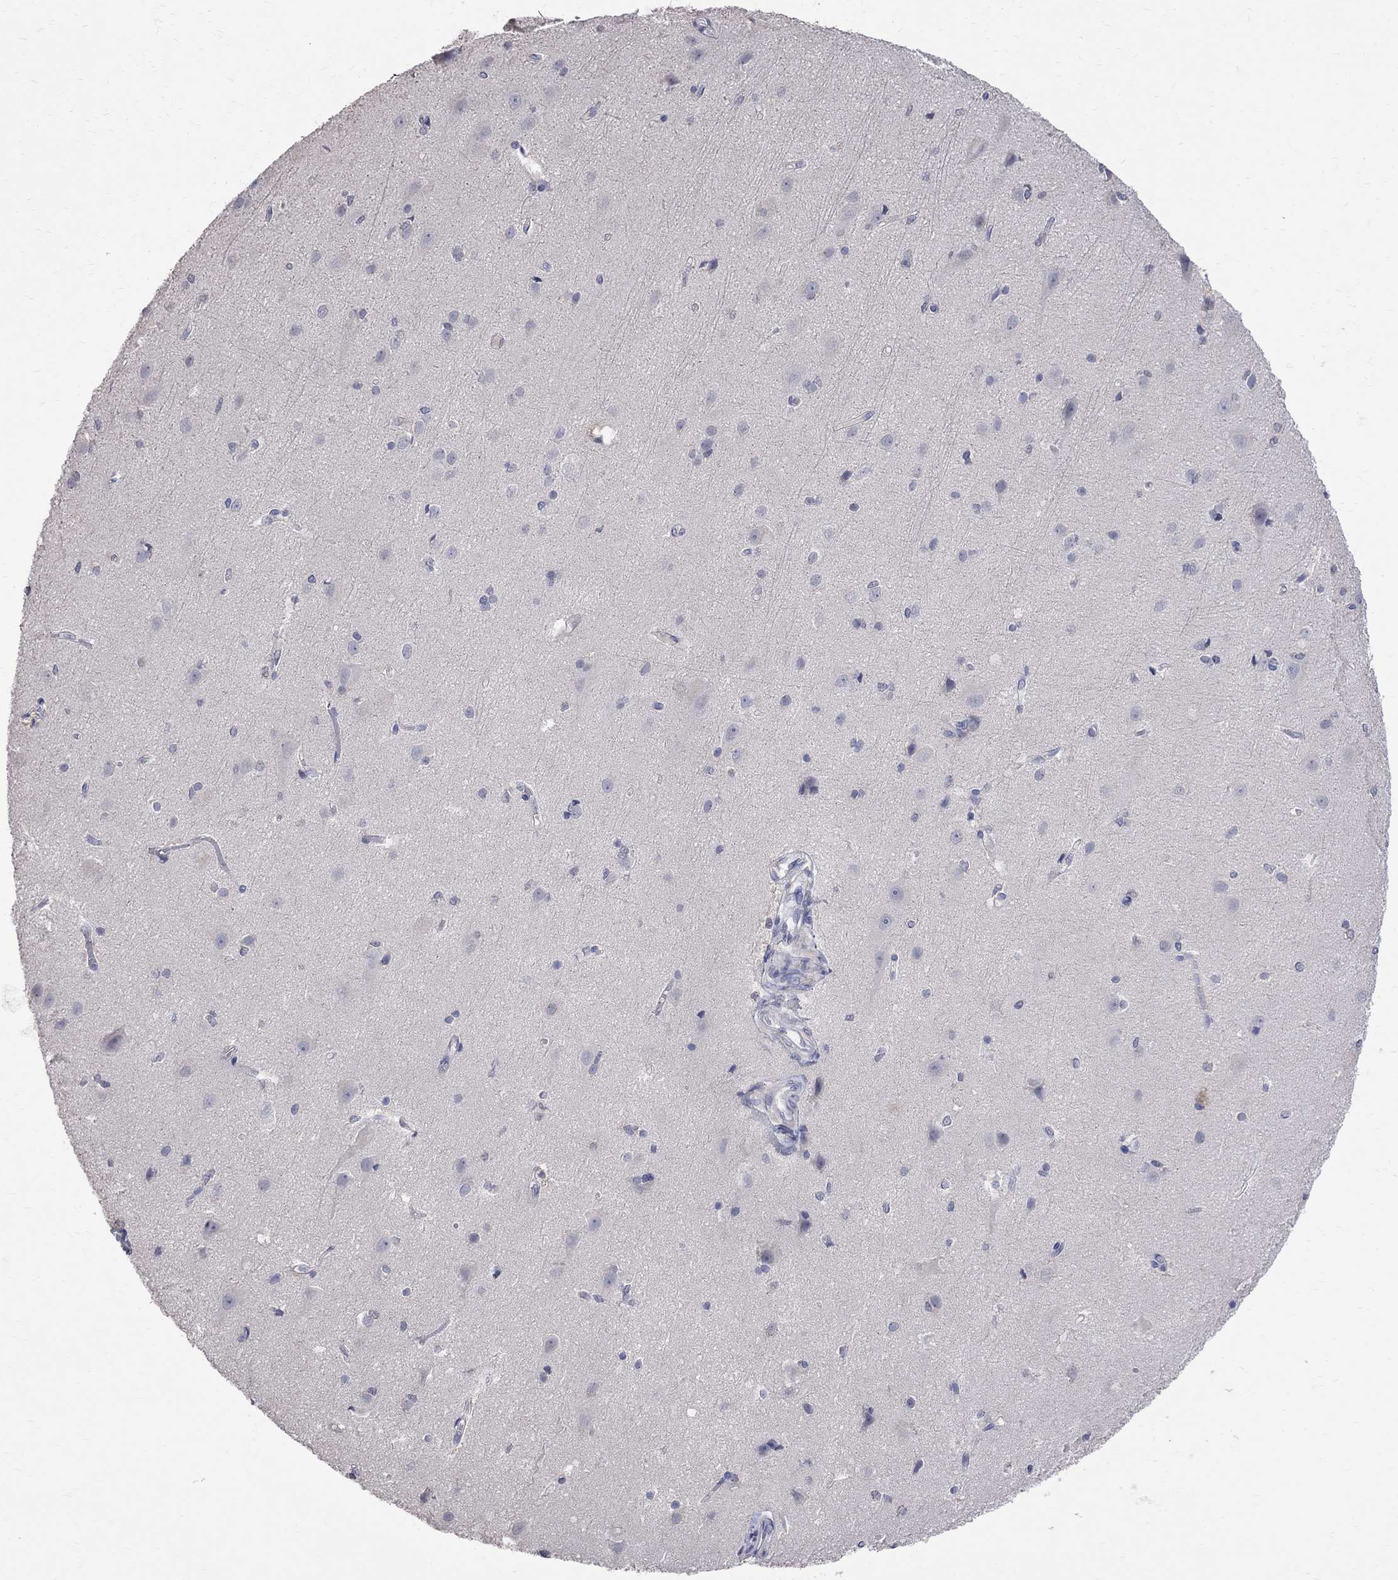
{"staining": {"intensity": "negative", "quantity": "none", "location": "none"}, "tissue": "cerebral cortex", "cell_type": "Endothelial cells", "image_type": "normal", "snomed": [{"axis": "morphology", "description": "Normal tissue, NOS"}, {"axis": "topography", "description": "Cerebral cortex"}], "caption": "Immunohistochemistry histopathology image of benign cerebral cortex stained for a protein (brown), which reveals no expression in endothelial cells.", "gene": "CKAP2", "patient": {"sex": "male", "age": 37}}